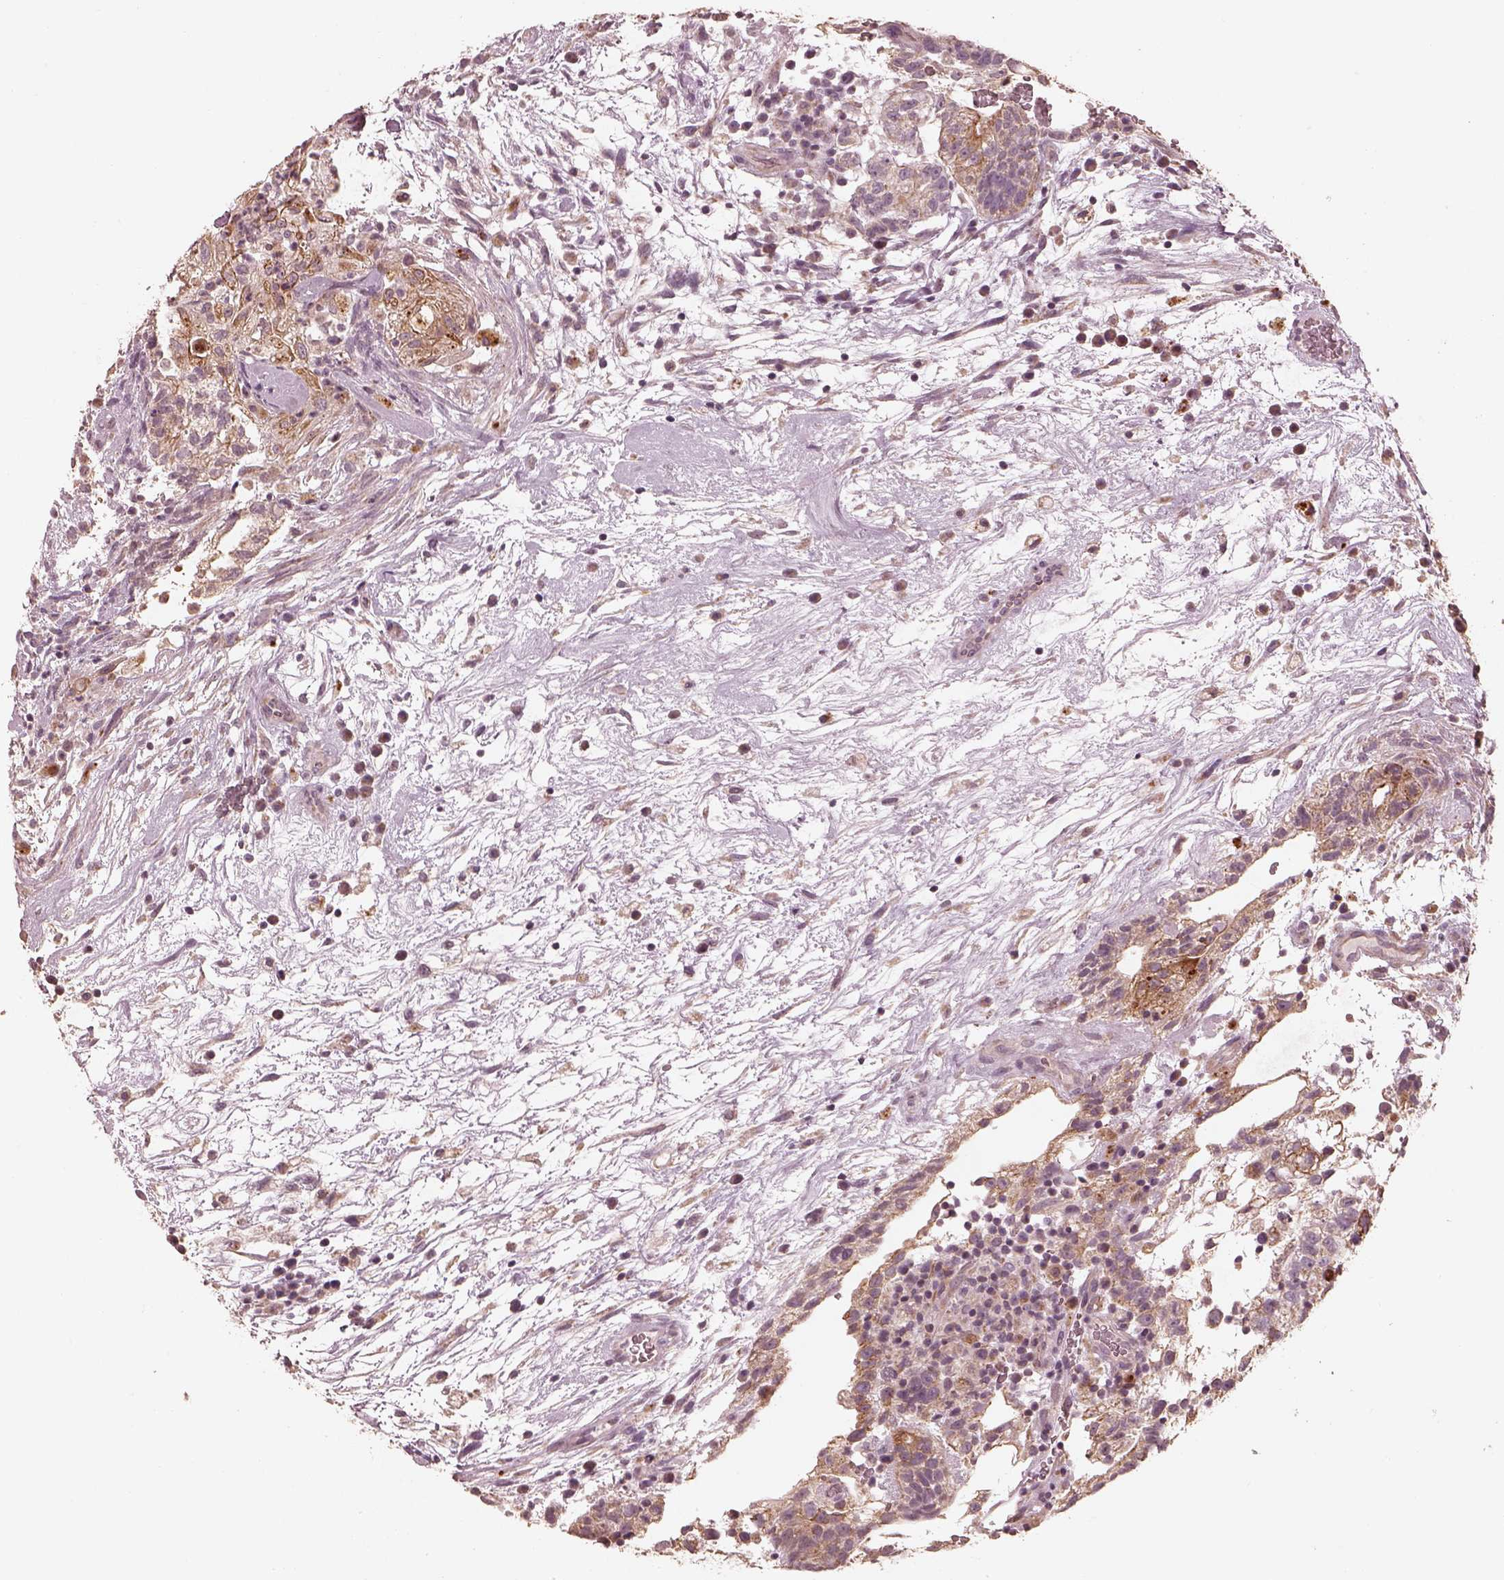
{"staining": {"intensity": "moderate", "quantity": "<25%", "location": "cytoplasmic/membranous"}, "tissue": "testis cancer", "cell_type": "Tumor cells", "image_type": "cancer", "snomed": [{"axis": "morphology", "description": "Normal tissue, NOS"}, {"axis": "morphology", "description": "Carcinoma, Embryonal, NOS"}, {"axis": "topography", "description": "Testis"}], "caption": "Immunohistochemical staining of testis embryonal carcinoma shows low levels of moderate cytoplasmic/membranous protein staining in about <25% of tumor cells.", "gene": "SLC25A46", "patient": {"sex": "male", "age": 32}}